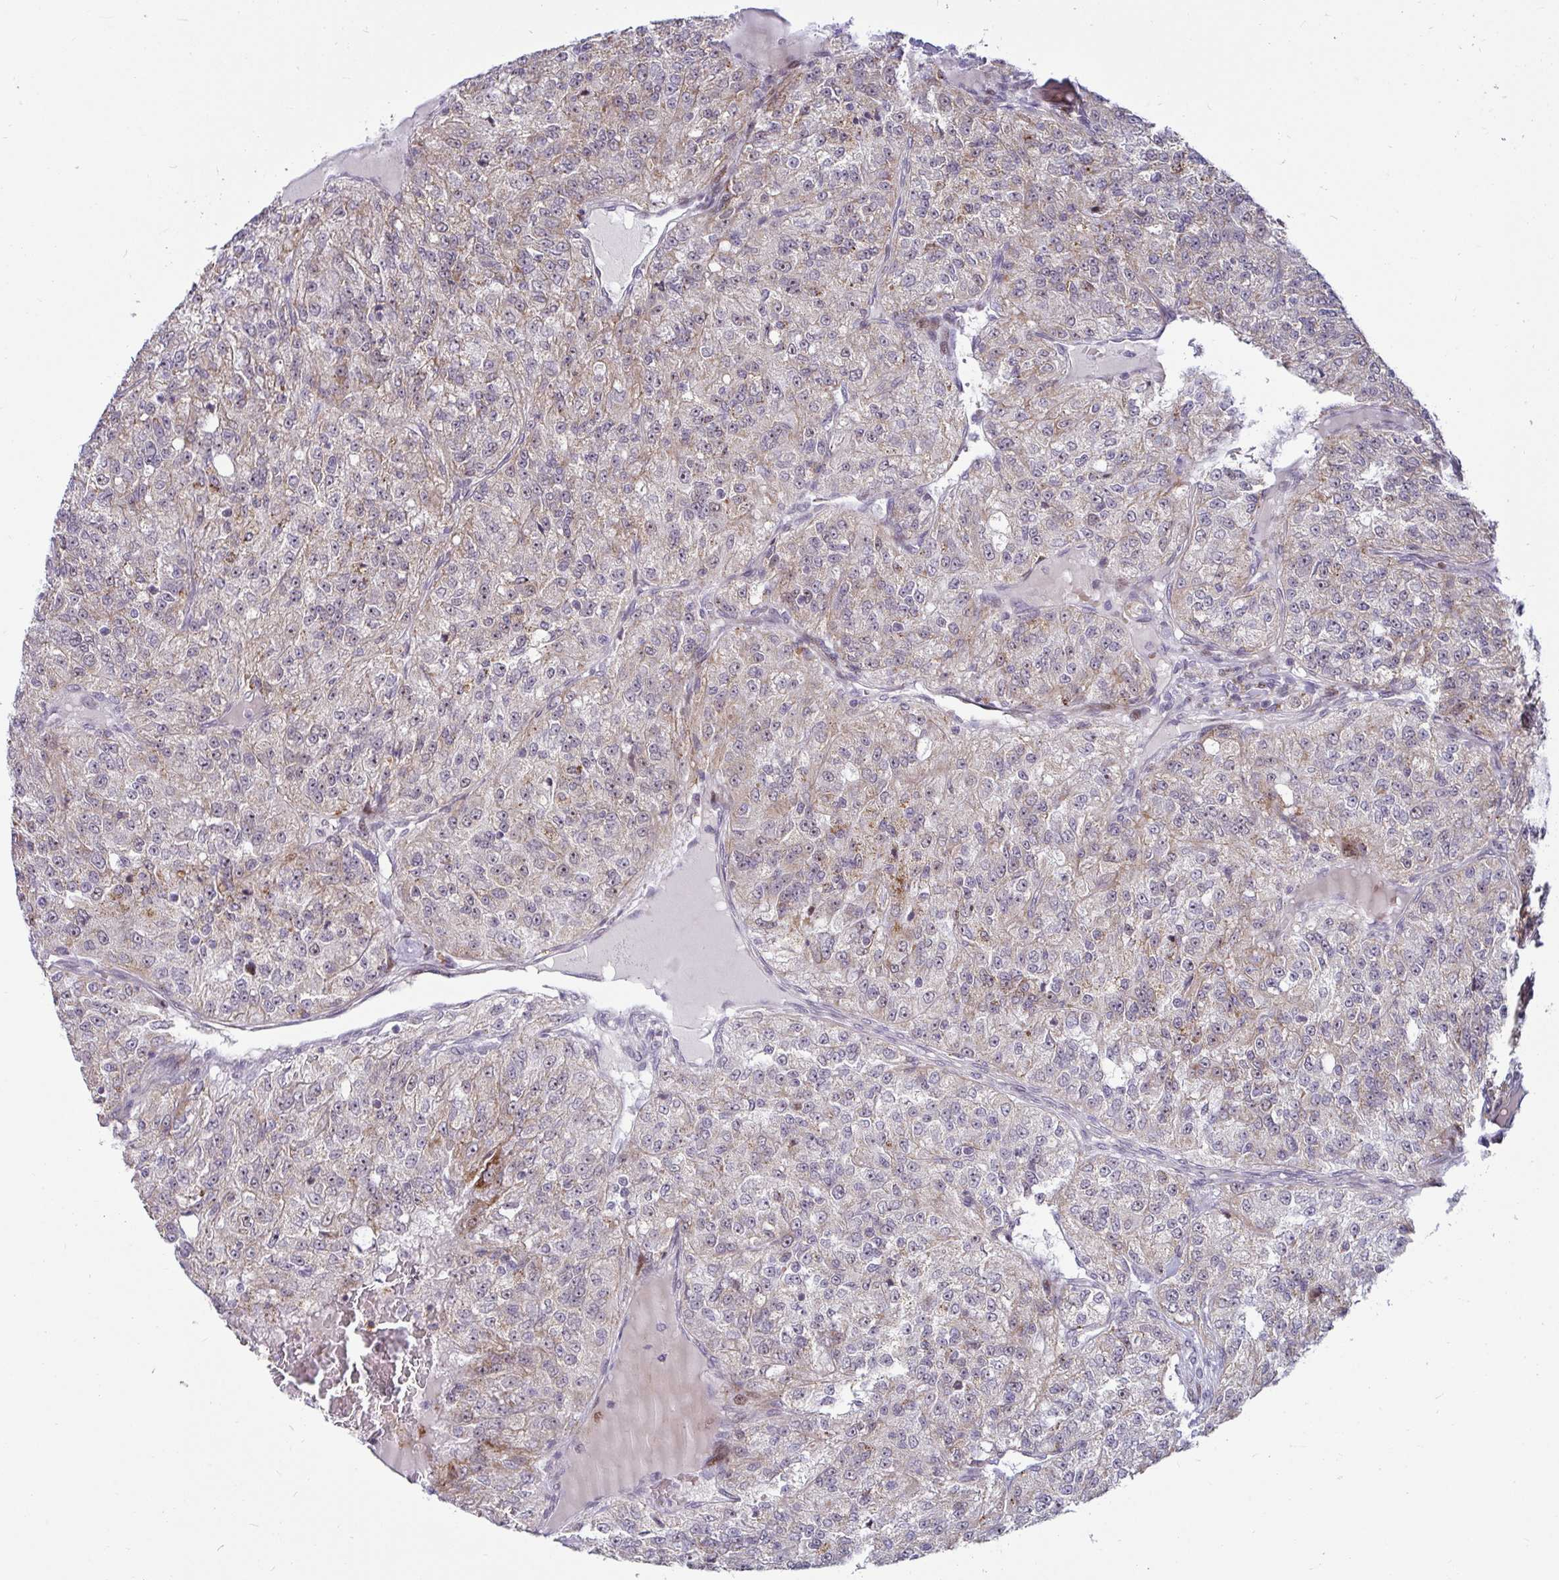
{"staining": {"intensity": "moderate", "quantity": "25%-75%", "location": "cytoplasmic/membranous"}, "tissue": "renal cancer", "cell_type": "Tumor cells", "image_type": "cancer", "snomed": [{"axis": "morphology", "description": "Adenocarcinoma, NOS"}, {"axis": "topography", "description": "Kidney"}], "caption": "Protein staining reveals moderate cytoplasmic/membranous staining in about 25%-75% of tumor cells in renal adenocarcinoma.", "gene": "DZIP1", "patient": {"sex": "female", "age": 63}}